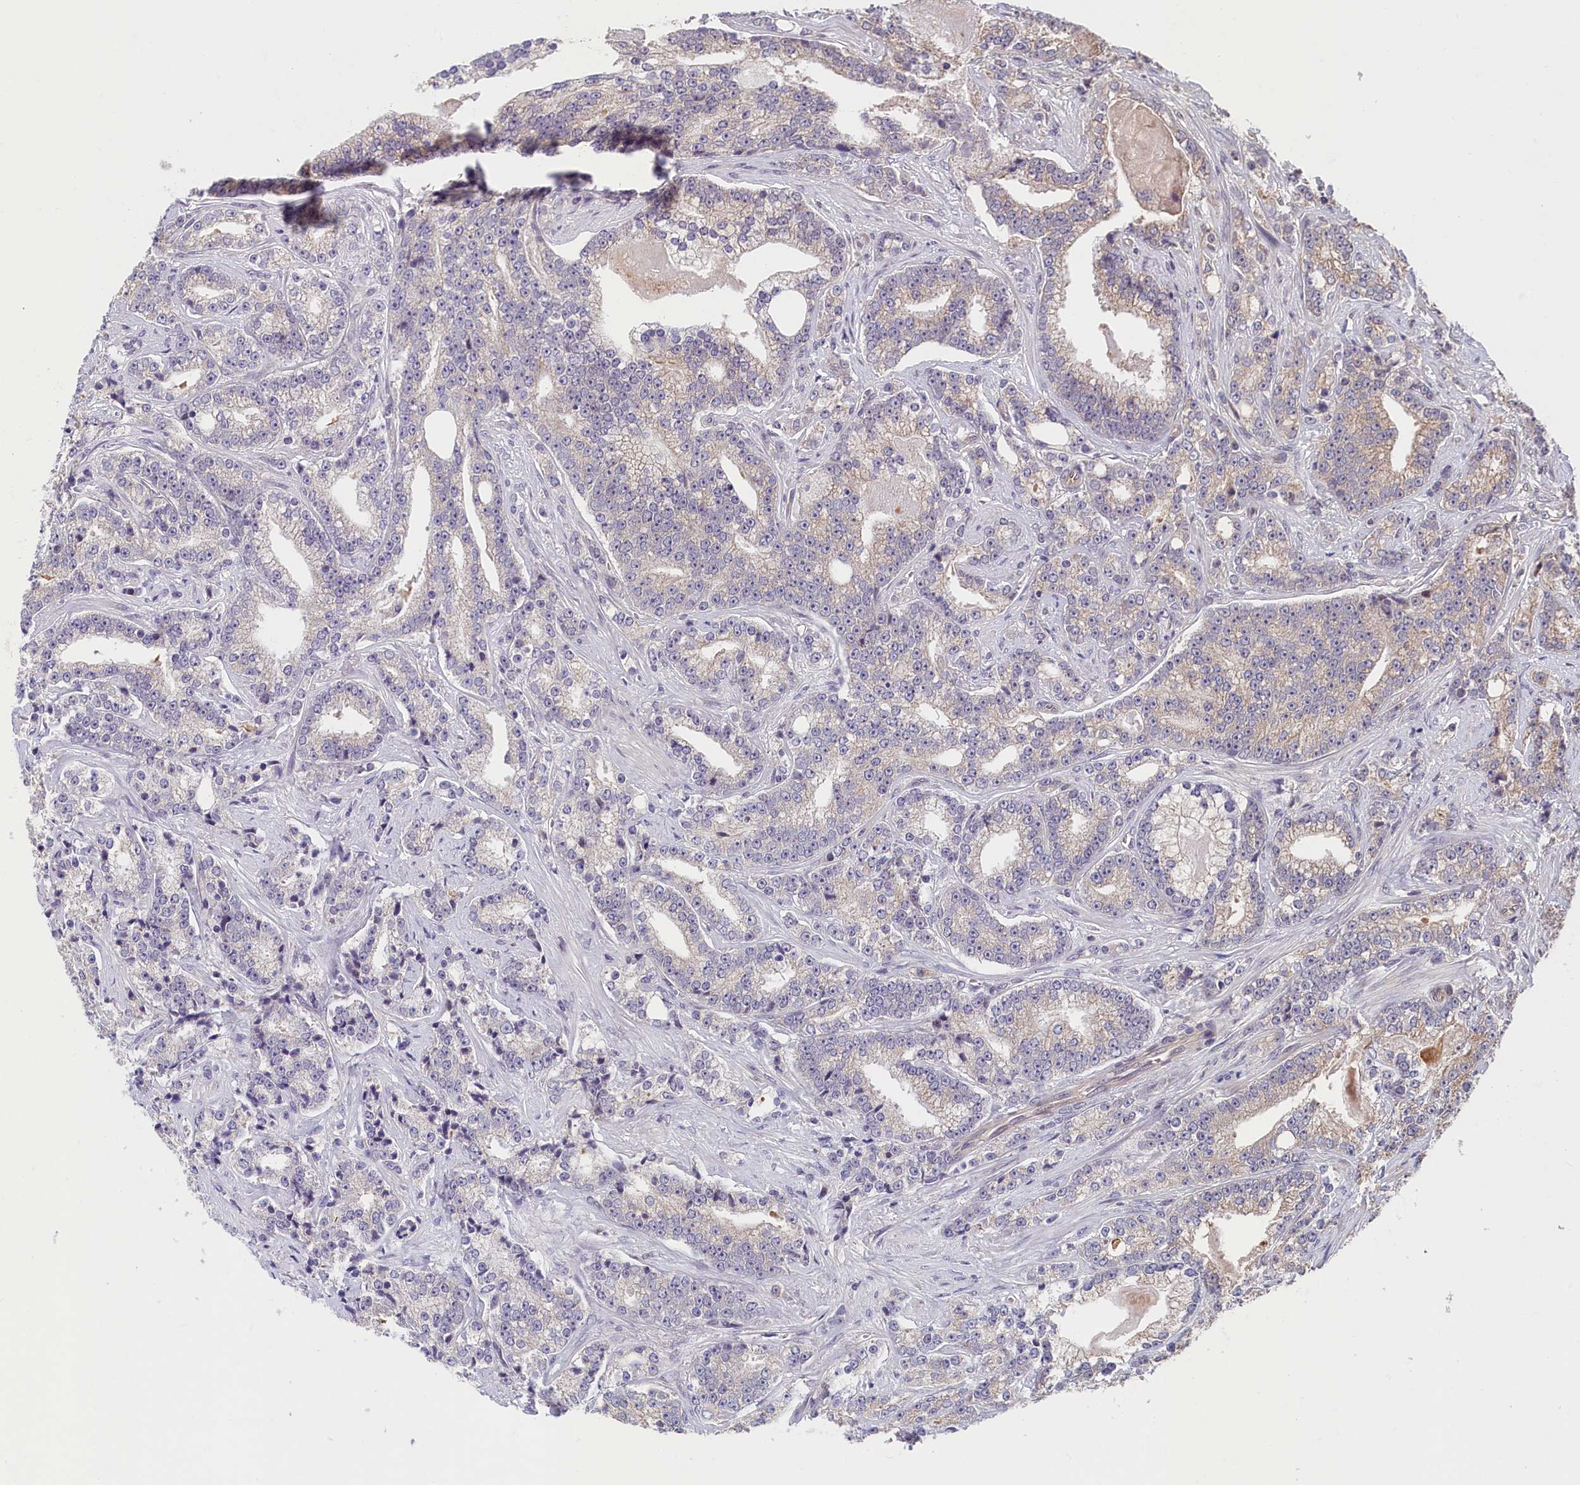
{"staining": {"intensity": "weak", "quantity": "<25%", "location": "cytoplasmic/membranous"}, "tissue": "prostate cancer", "cell_type": "Tumor cells", "image_type": "cancer", "snomed": [{"axis": "morphology", "description": "Adenocarcinoma, High grade"}, {"axis": "topography", "description": "Prostate"}], "caption": "Immunohistochemical staining of human prostate high-grade adenocarcinoma reveals no significant positivity in tumor cells.", "gene": "TMEM116", "patient": {"sex": "male", "age": 67}}